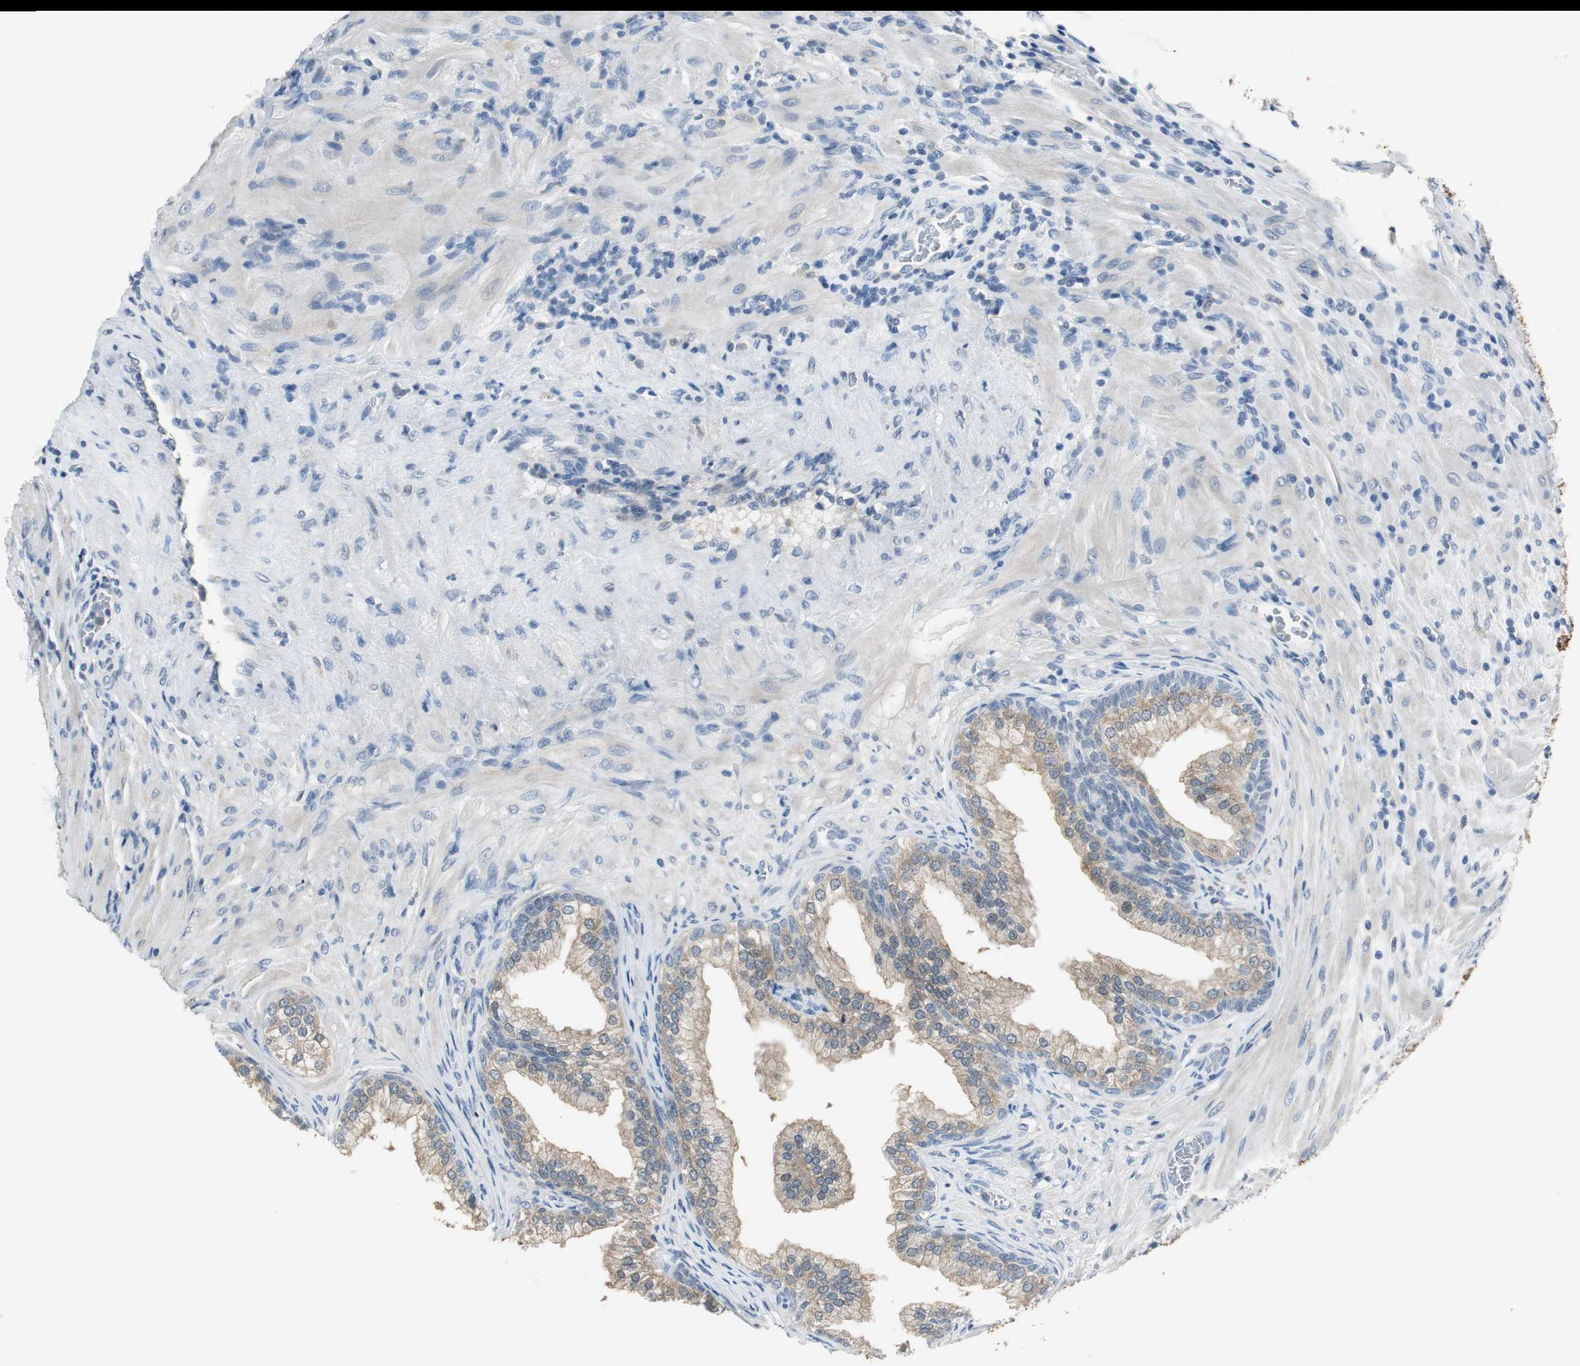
{"staining": {"intensity": "weak", "quantity": ">75%", "location": "cytoplasmic/membranous"}, "tissue": "prostate", "cell_type": "Glandular cells", "image_type": "normal", "snomed": [{"axis": "morphology", "description": "Normal tissue, NOS"}, {"axis": "topography", "description": "Prostate"}], "caption": "The image displays staining of benign prostate, revealing weak cytoplasmic/membranous protein positivity (brown color) within glandular cells. (IHC, brightfield microscopy, high magnification).", "gene": "MSTO1", "patient": {"sex": "male", "age": 76}}